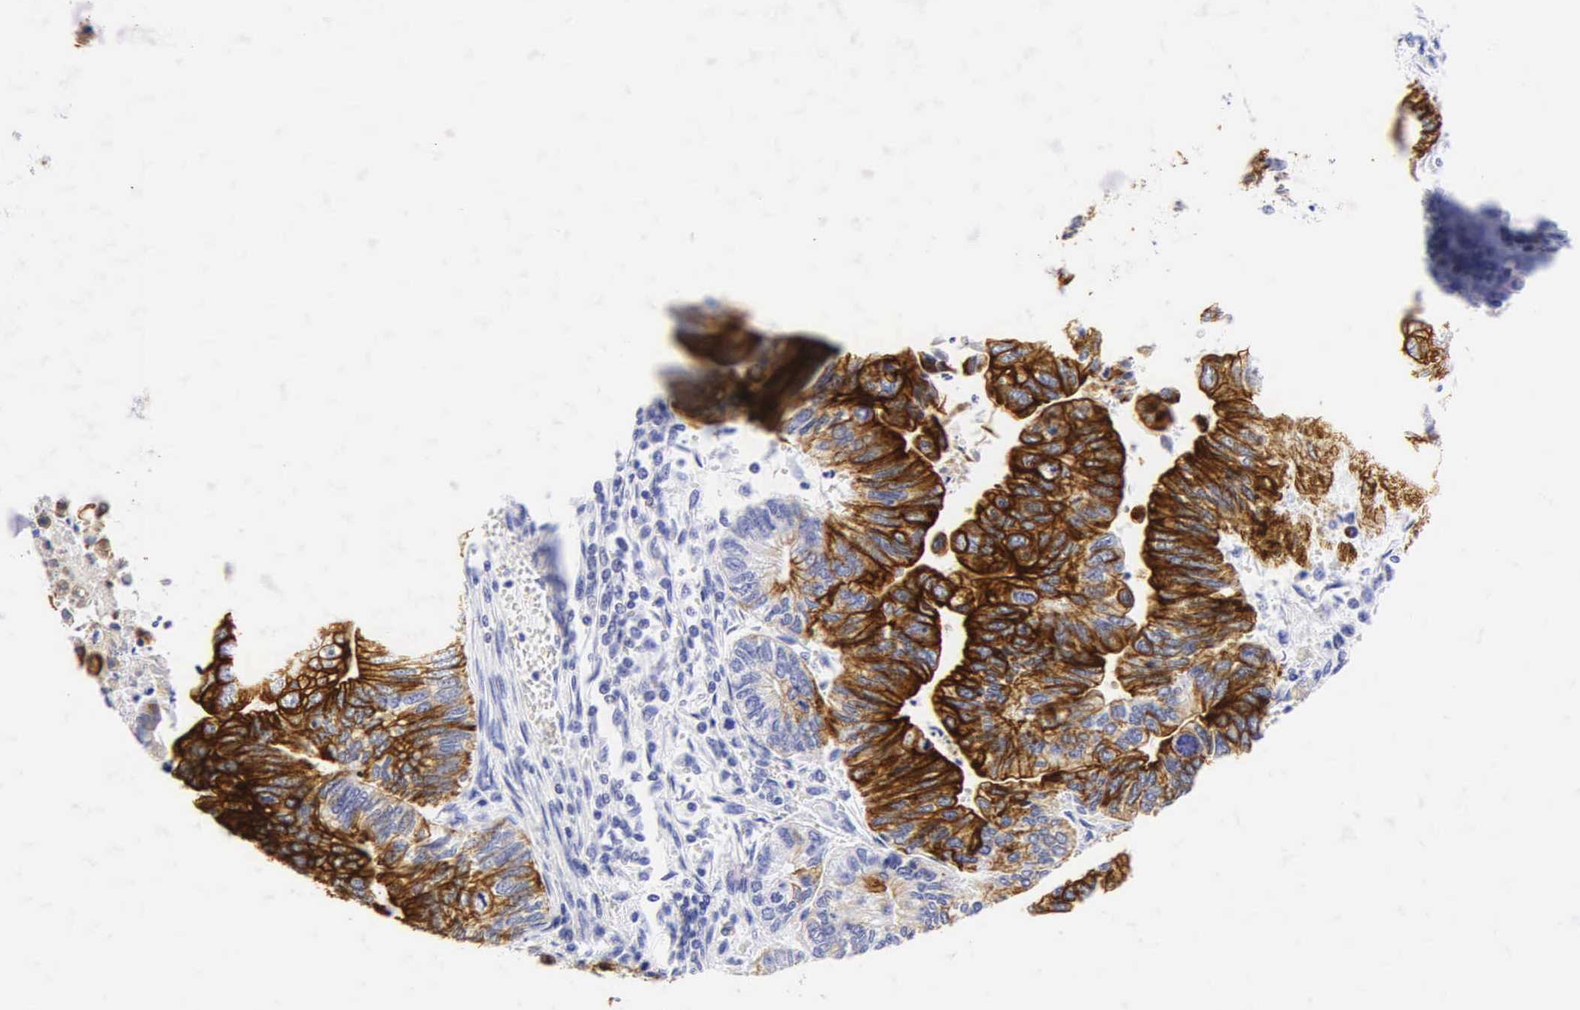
{"staining": {"intensity": "strong", "quantity": ">75%", "location": "cytoplasmic/membranous"}, "tissue": "colorectal cancer", "cell_type": "Tumor cells", "image_type": "cancer", "snomed": [{"axis": "morphology", "description": "Adenocarcinoma, NOS"}, {"axis": "topography", "description": "Colon"}], "caption": "The photomicrograph demonstrates staining of colorectal adenocarcinoma, revealing strong cytoplasmic/membranous protein staining (brown color) within tumor cells.", "gene": "KRT20", "patient": {"sex": "female", "age": 11}}